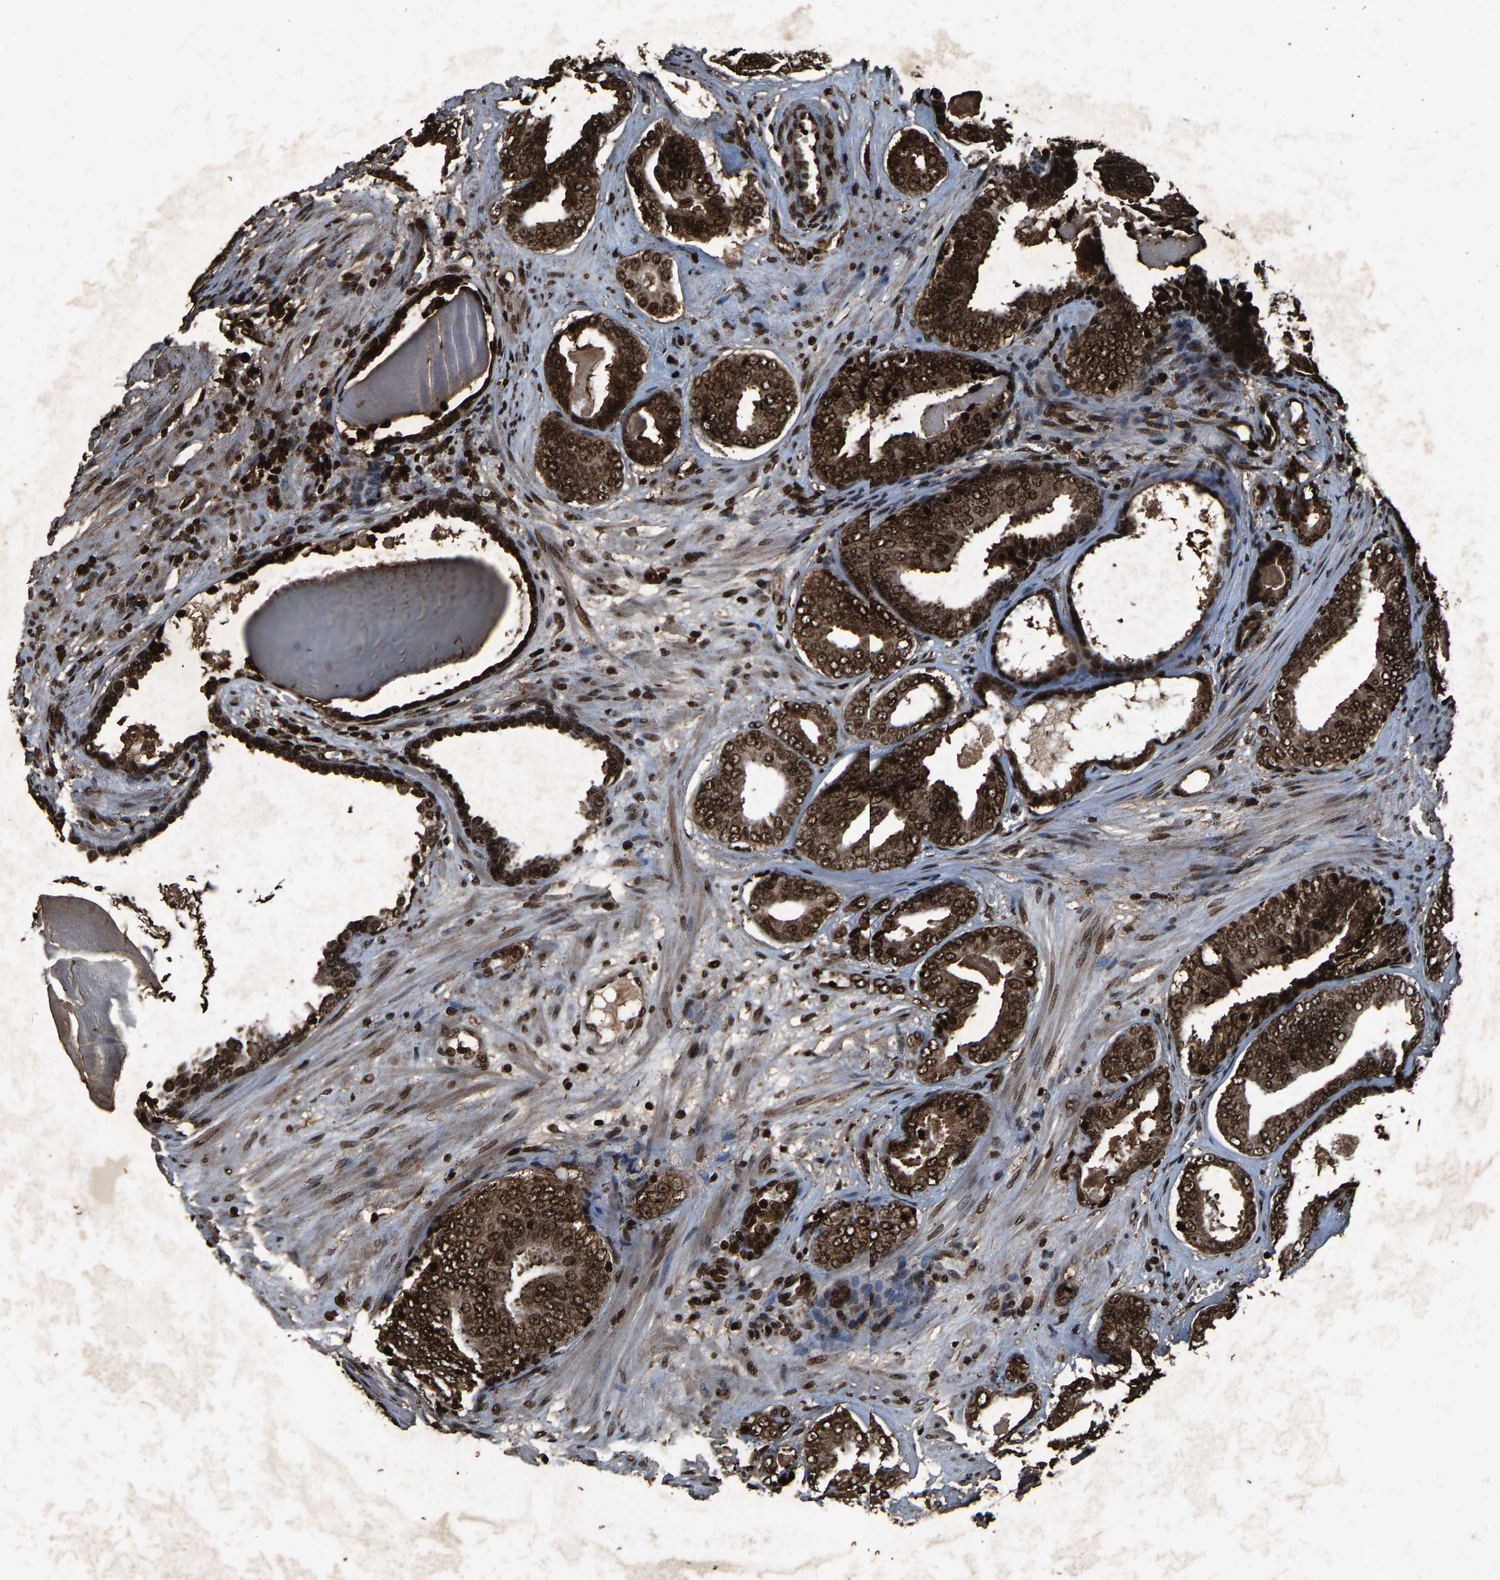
{"staining": {"intensity": "strong", "quantity": ">75%", "location": "cytoplasmic/membranous,nuclear"}, "tissue": "prostate cancer", "cell_type": "Tumor cells", "image_type": "cancer", "snomed": [{"axis": "morphology", "description": "Adenocarcinoma, Medium grade"}, {"axis": "topography", "description": "Prostate"}], "caption": "This micrograph demonstrates immunohistochemistry (IHC) staining of human prostate cancer, with high strong cytoplasmic/membranous and nuclear expression in approximately >75% of tumor cells.", "gene": "H4C1", "patient": {"sex": "male", "age": 79}}